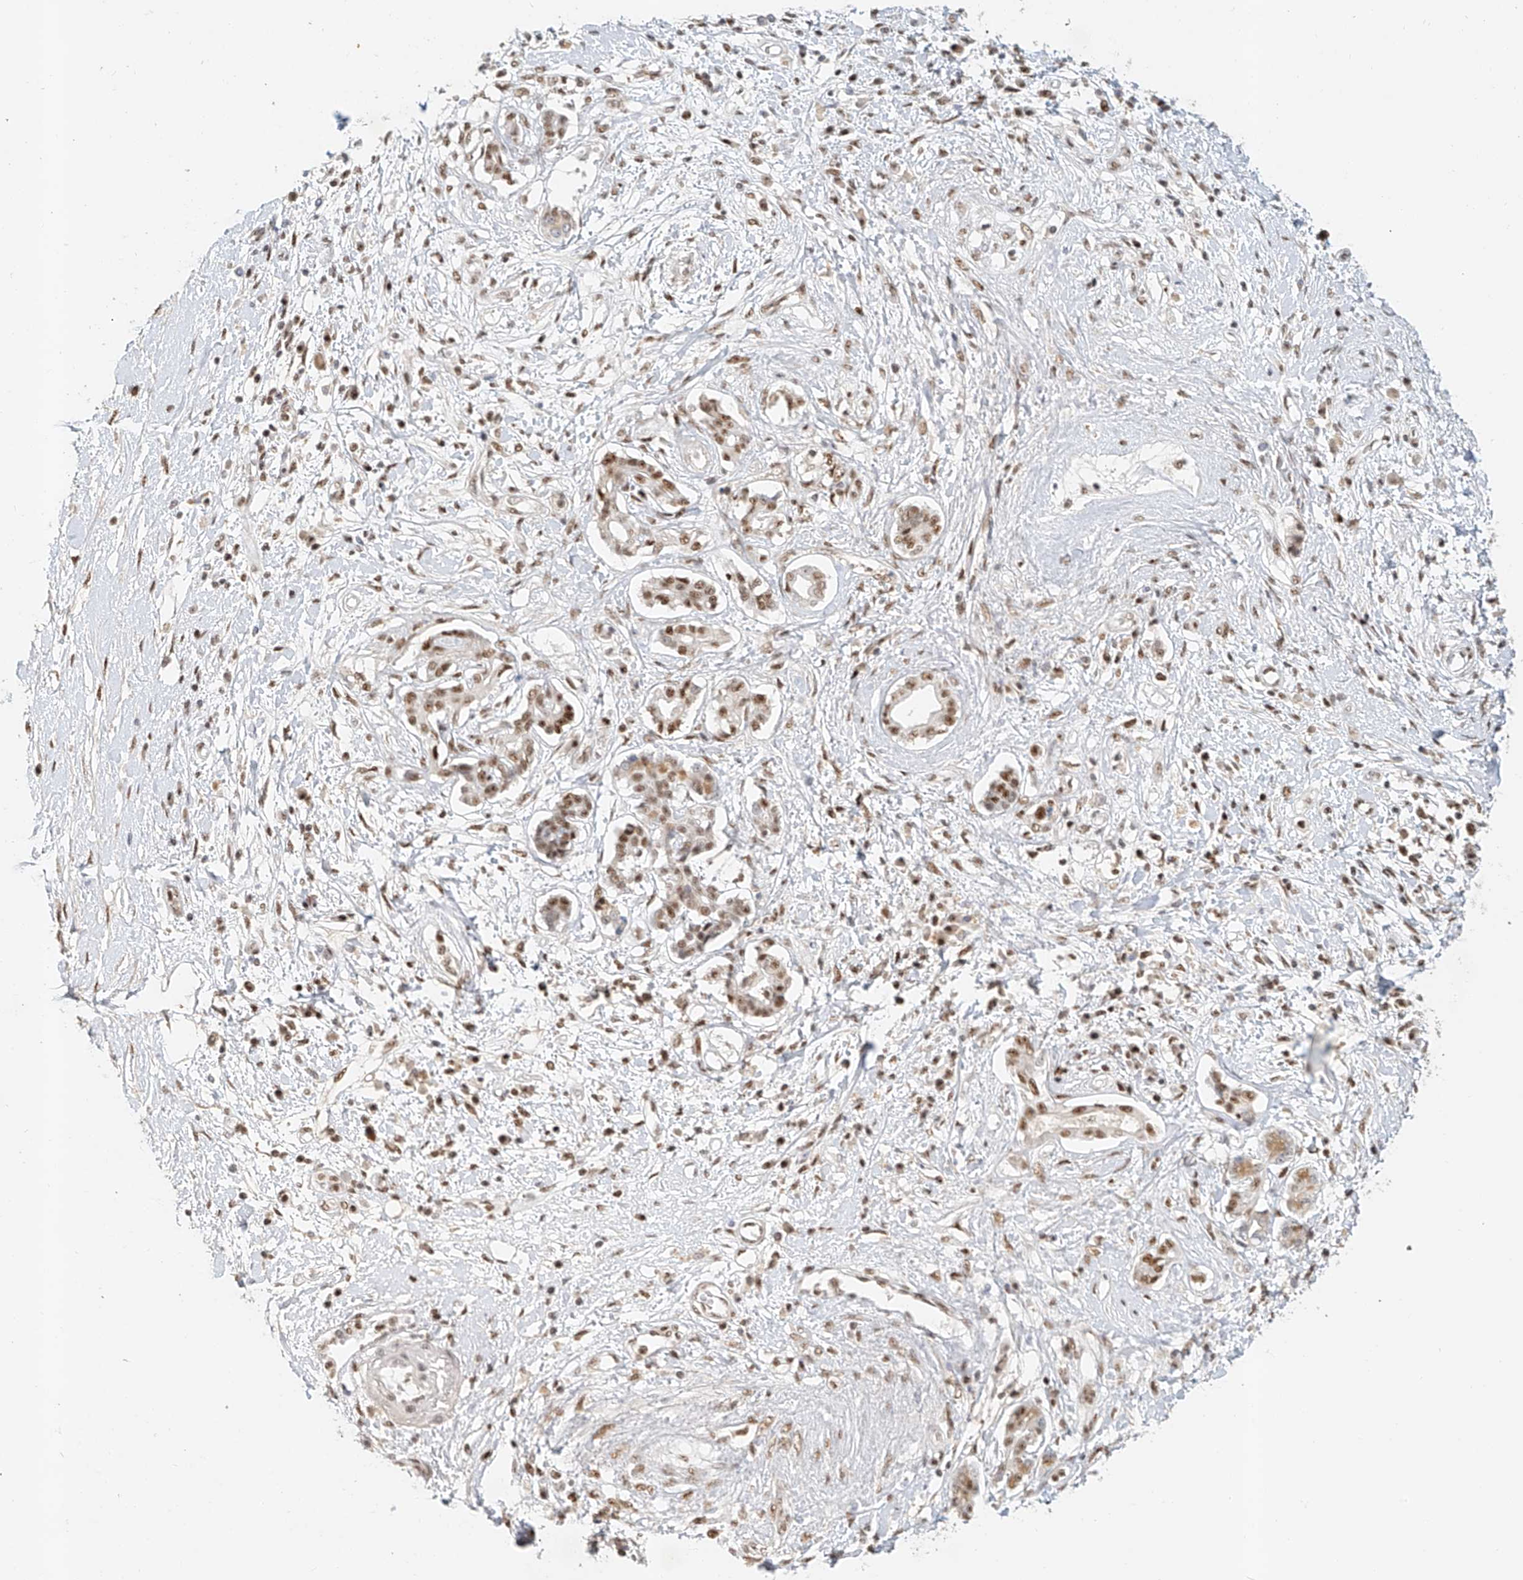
{"staining": {"intensity": "moderate", "quantity": ">75%", "location": "nuclear"}, "tissue": "pancreatic cancer", "cell_type": "Tumor cells", "image_type": "cancer", "snomed": [{"axis": "morphology", "description": "Adenocarcinoma, NOS"}, {"axis": "topography", "description": "Pancreas"}], "caption": "This photomicrograph shows immunohistochemistry (IHC) staining of pancreatic cancer, with medium moderate nuclear staining in about >75% of tumor cells.", "gene": "CXorf58", "patient": {"sex": "female", "age": 56}}